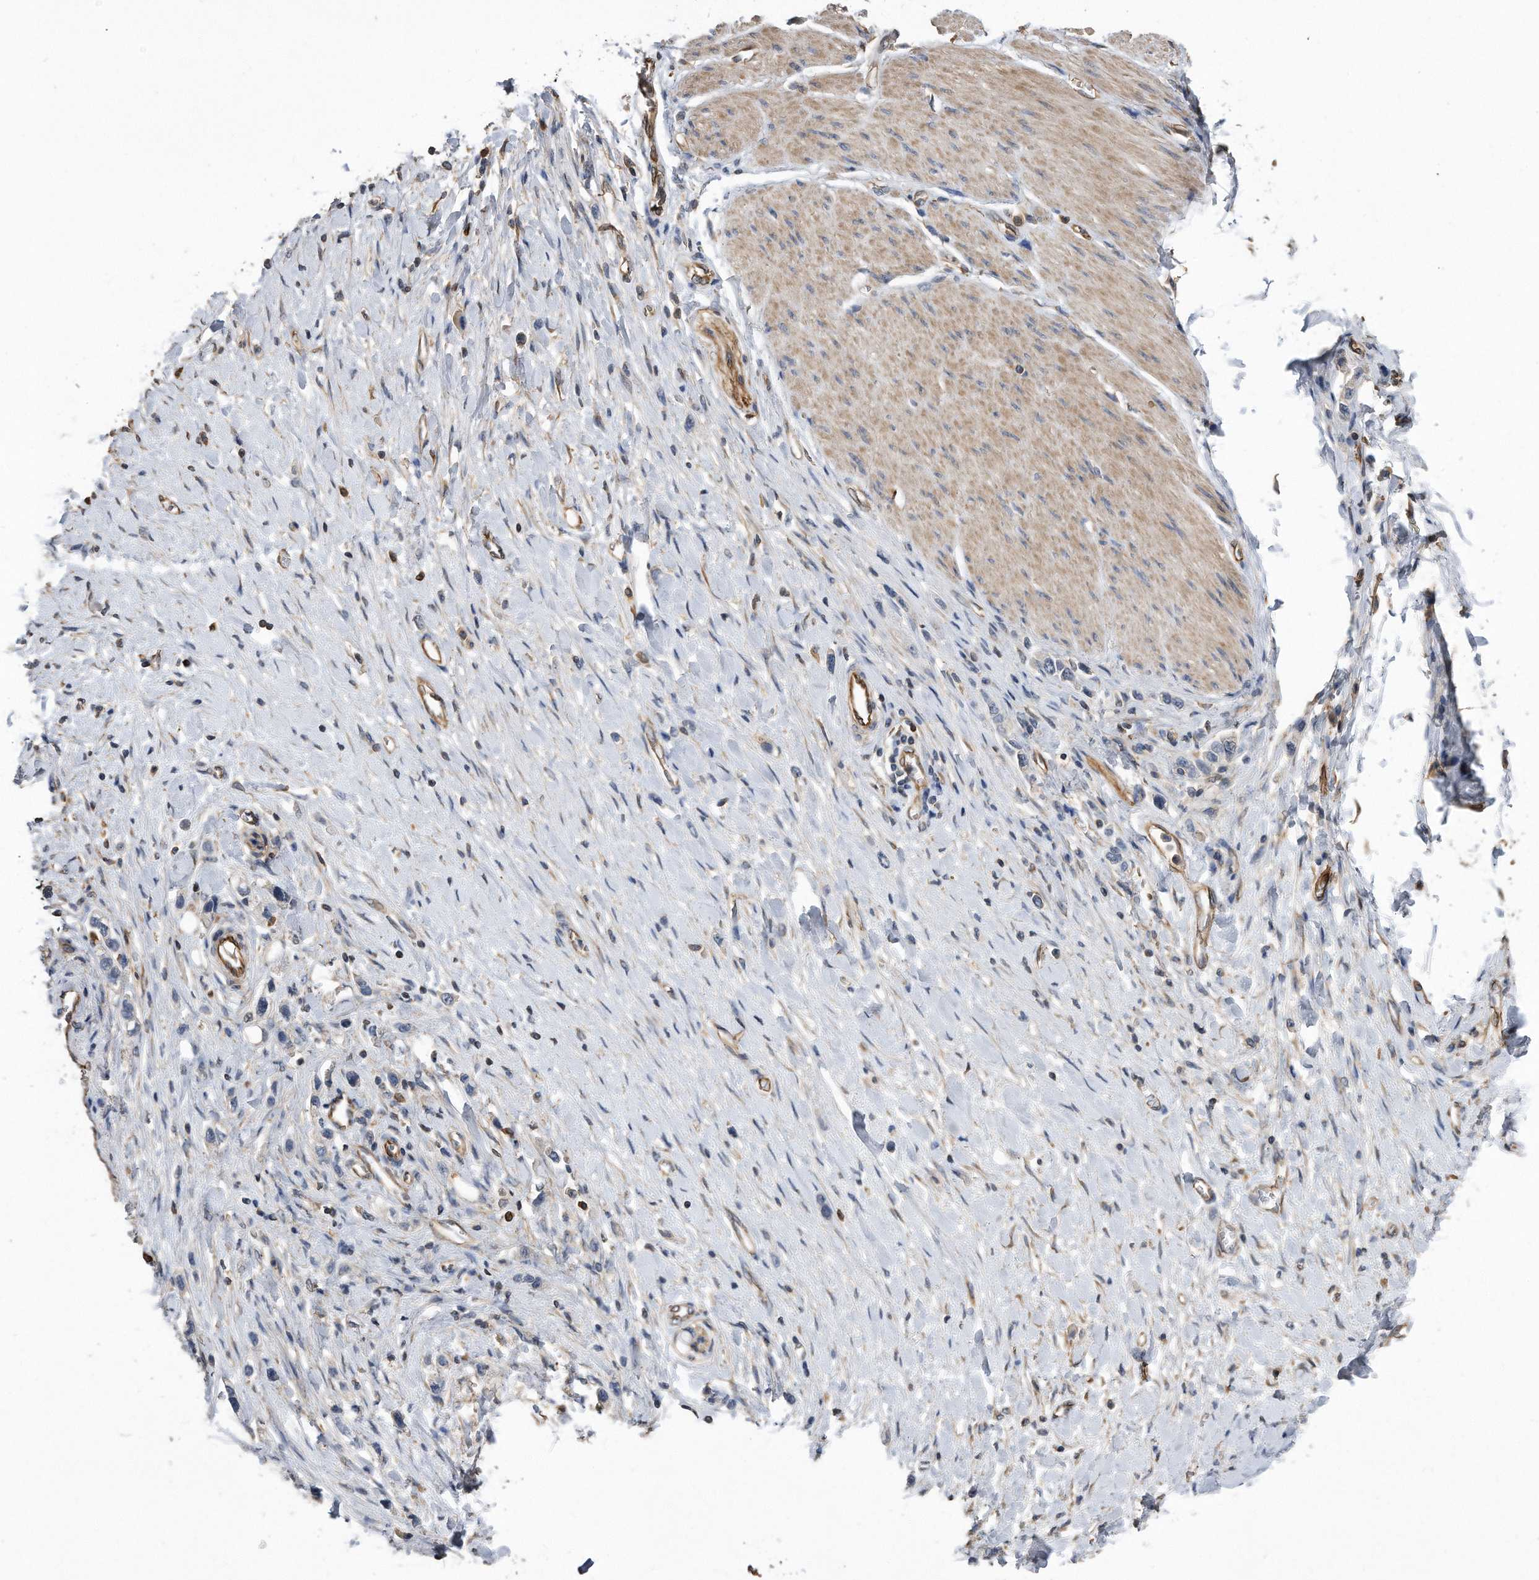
{"staining": {"intensity": "negative", "quantity": "none", "location": "none"}, "tissue": "stomach cancer", "cell_type": "Tumor cells", "image_type": "cancer", "snomed": [{"axis": "morphology", "description": "Adenocarcinoma, NOS"}, {"axis": "topography", "description": "Stomach"}], "caption": "An immunohistochemistry histopathology image of stomach adenocarcinoma is shown. There is no staining in tumor cells of stomach adenocarcinoma. (Stains: DAB (3,3'-diaminobenzidine) immunohistochemistry with hematoxylin counter stain, Microscopy: brightfield microscopy at high magnification).", "gene": "GPC1", "patient": {"sex": "female", "age": 65}}